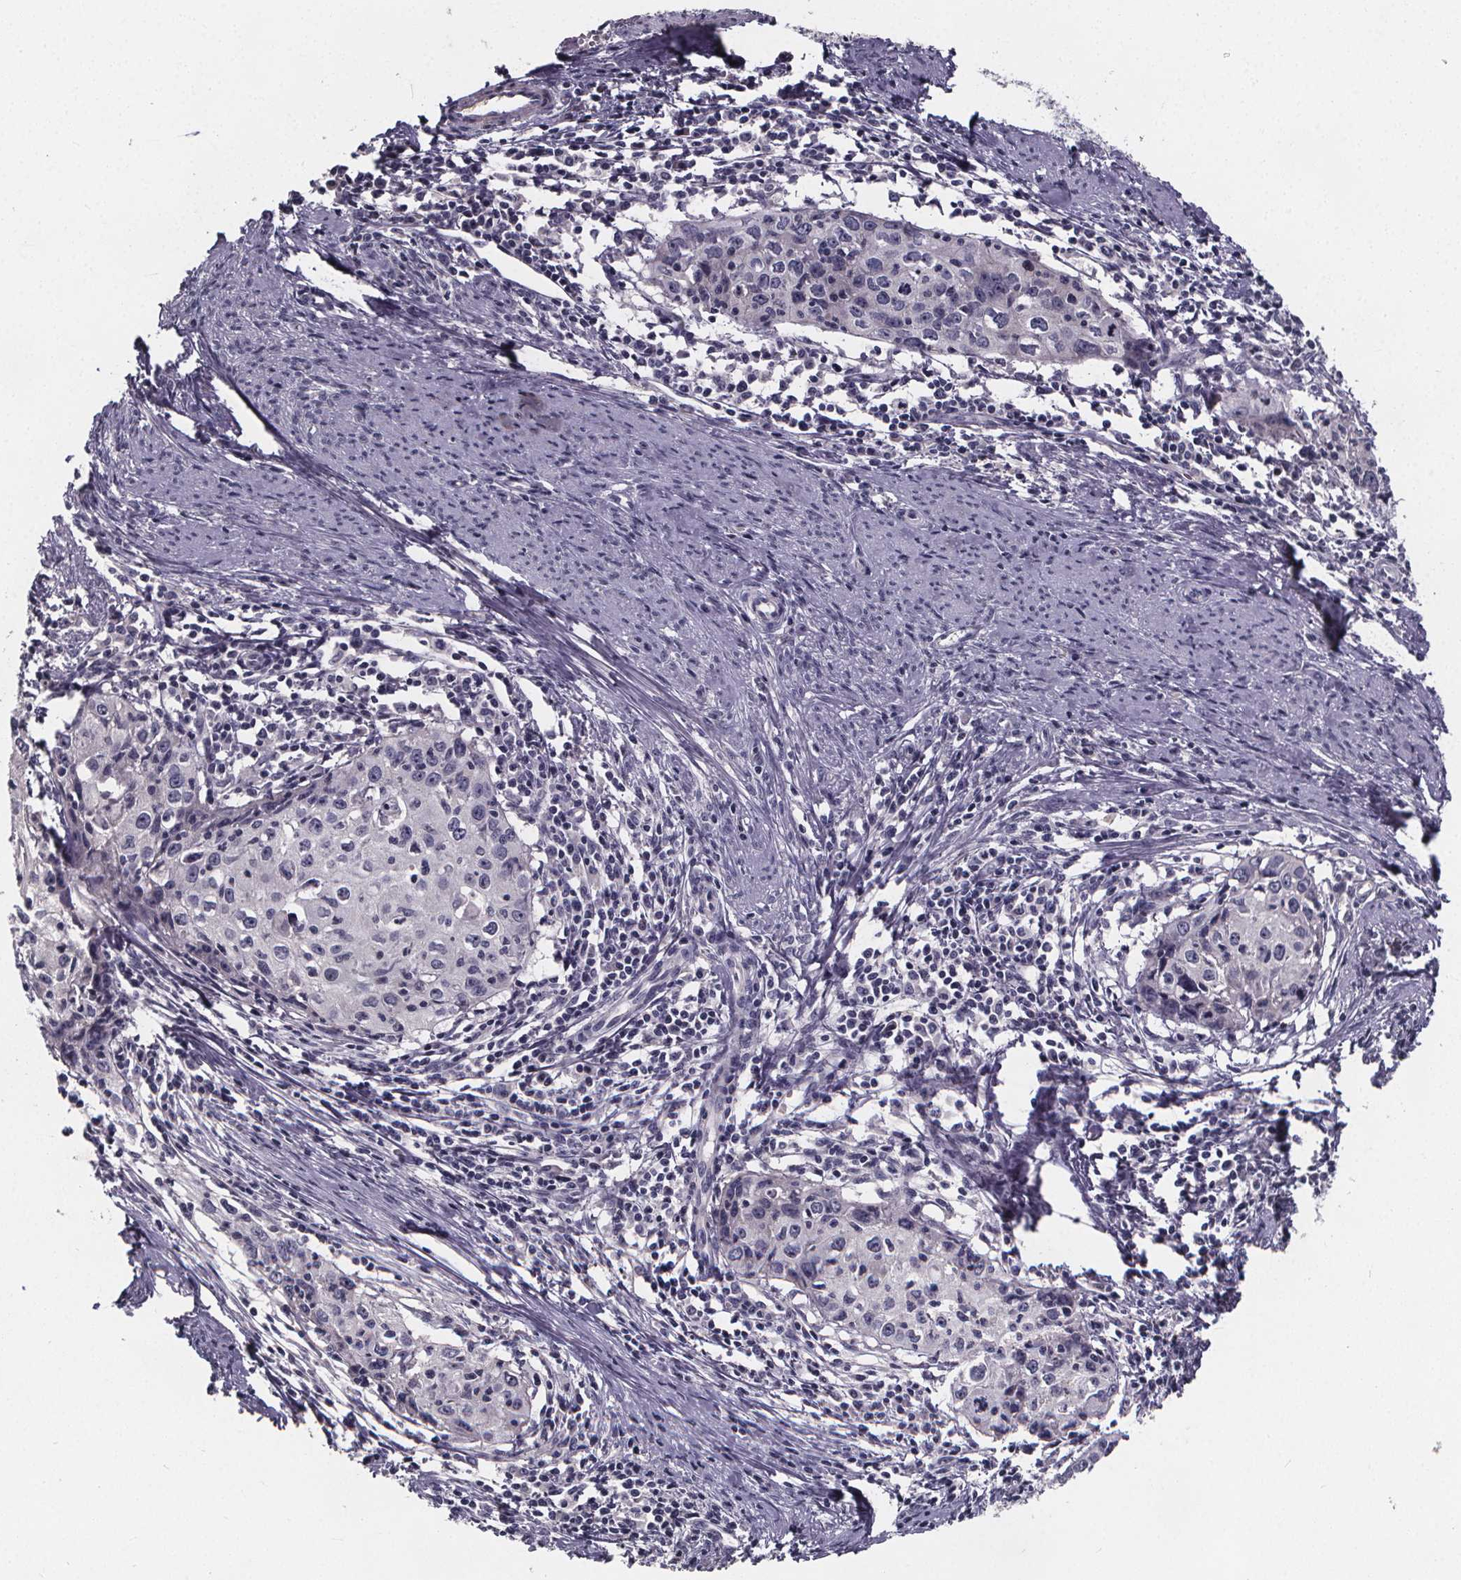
{"staining": {"intensity": "negative", "quantity": "none", "location": "none"}, "tissue": "cervical cancer", "cell_type": "Tumor cells", "image_type": "cancer", "snomed": [{"axis": "morphology", "description": "Squamous cell carcinoma, NOS"}, {"axis": "topography", "description": "Cervix"}], "caption": "Tumor cells are negative for protein expression in human squamous cell carcinoma (cervical).", "gene": "AGT", "patient": {"sex": "female", "age": 40}}